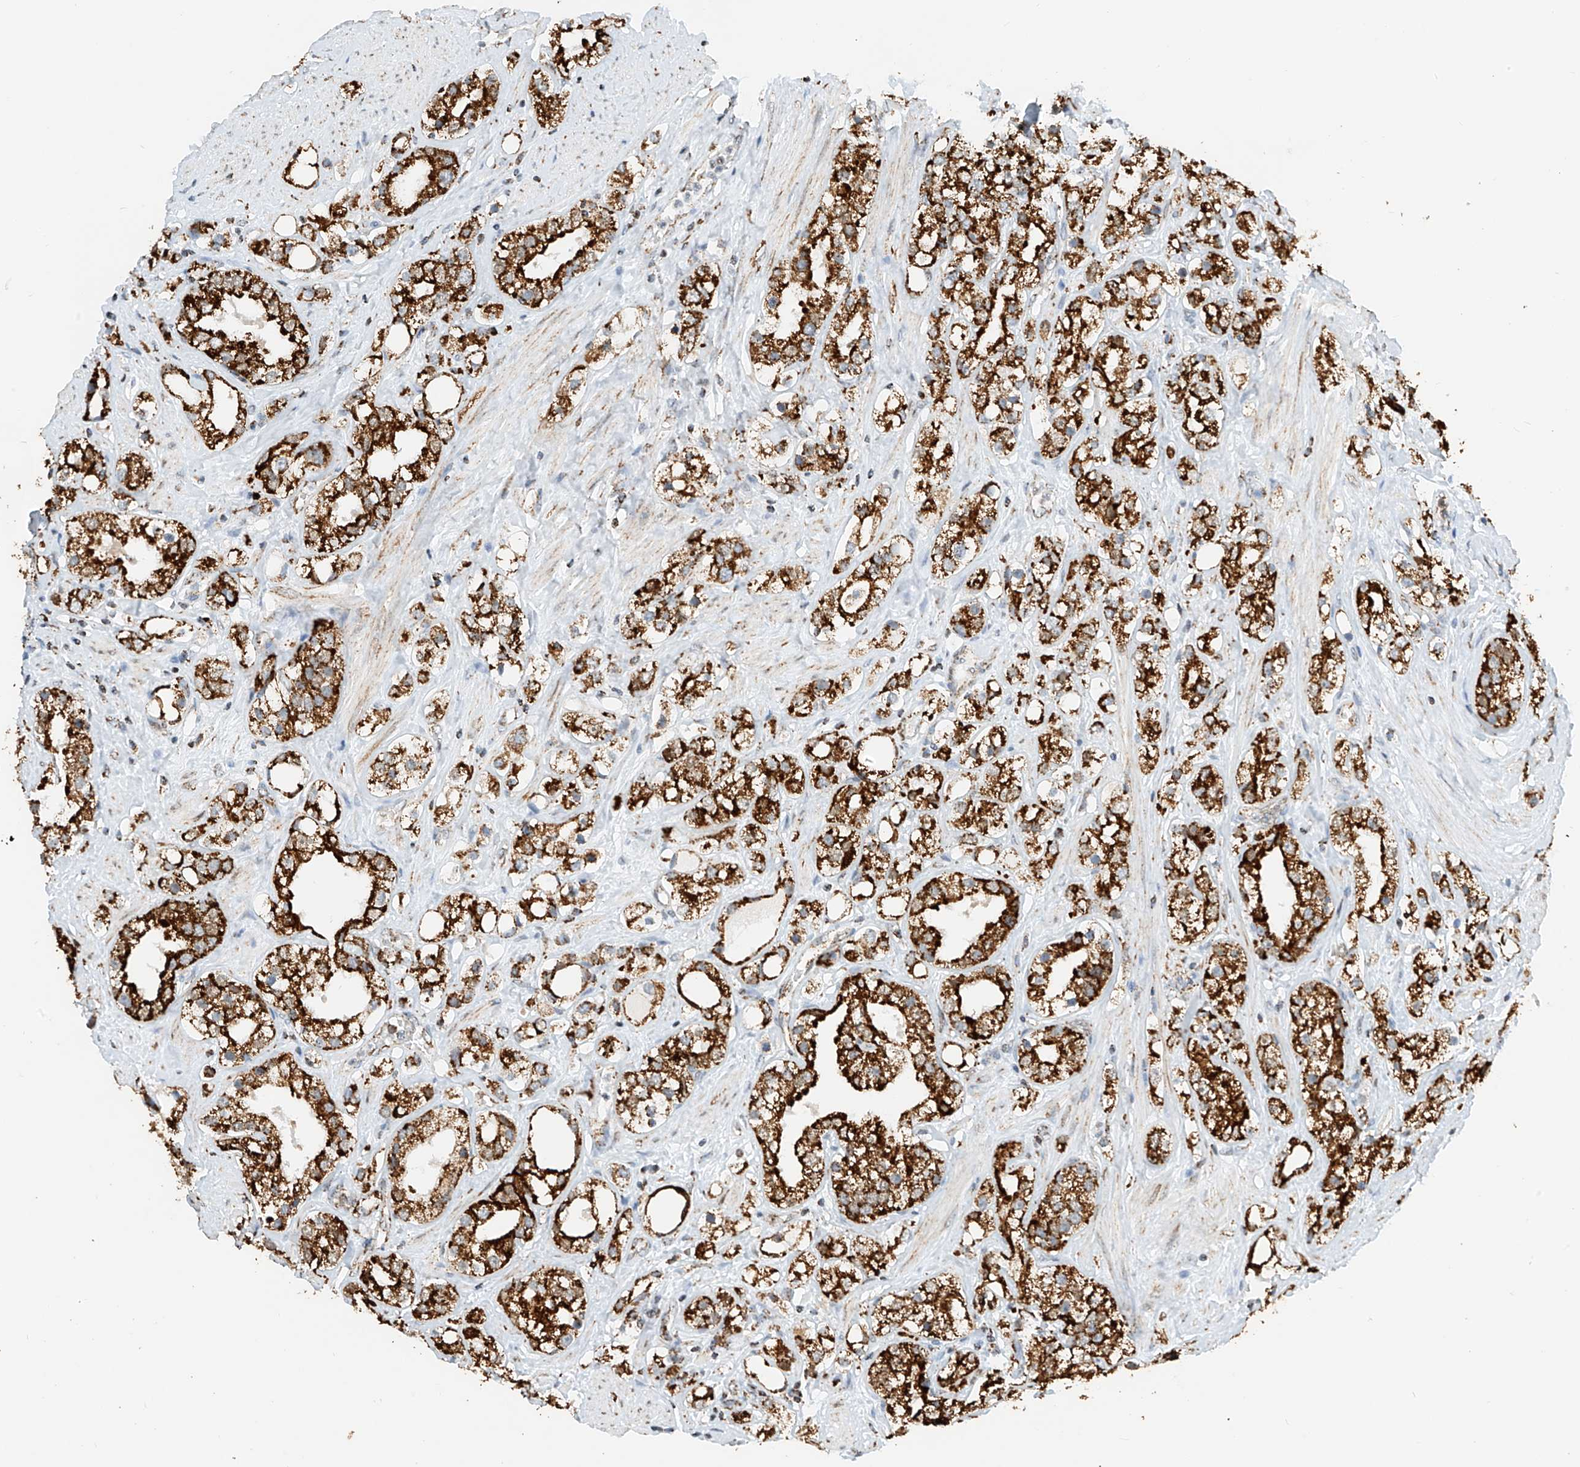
{"staining": {"intensity": "strong", "quantity": ">75%", "location": "cytoplasmic/membranous"}, "tissue": "prostate cancer", "cell_type": "Tumor cells", "image_type": "cancer", "snomed": [{"axis": "morphology", "description": "Adenocarcinoma, NOS"}, {"axis": "topography", "description": "Prostate"}], "caption": "DAB immunohistochemical staining of human adenocarcinoma (prostate) reveals strong cytoplasmic/membranous protein staining in approximately >75% of tumor cells.", "gene": "PPA2", "patient": {"sex": "male", "age": 79}}